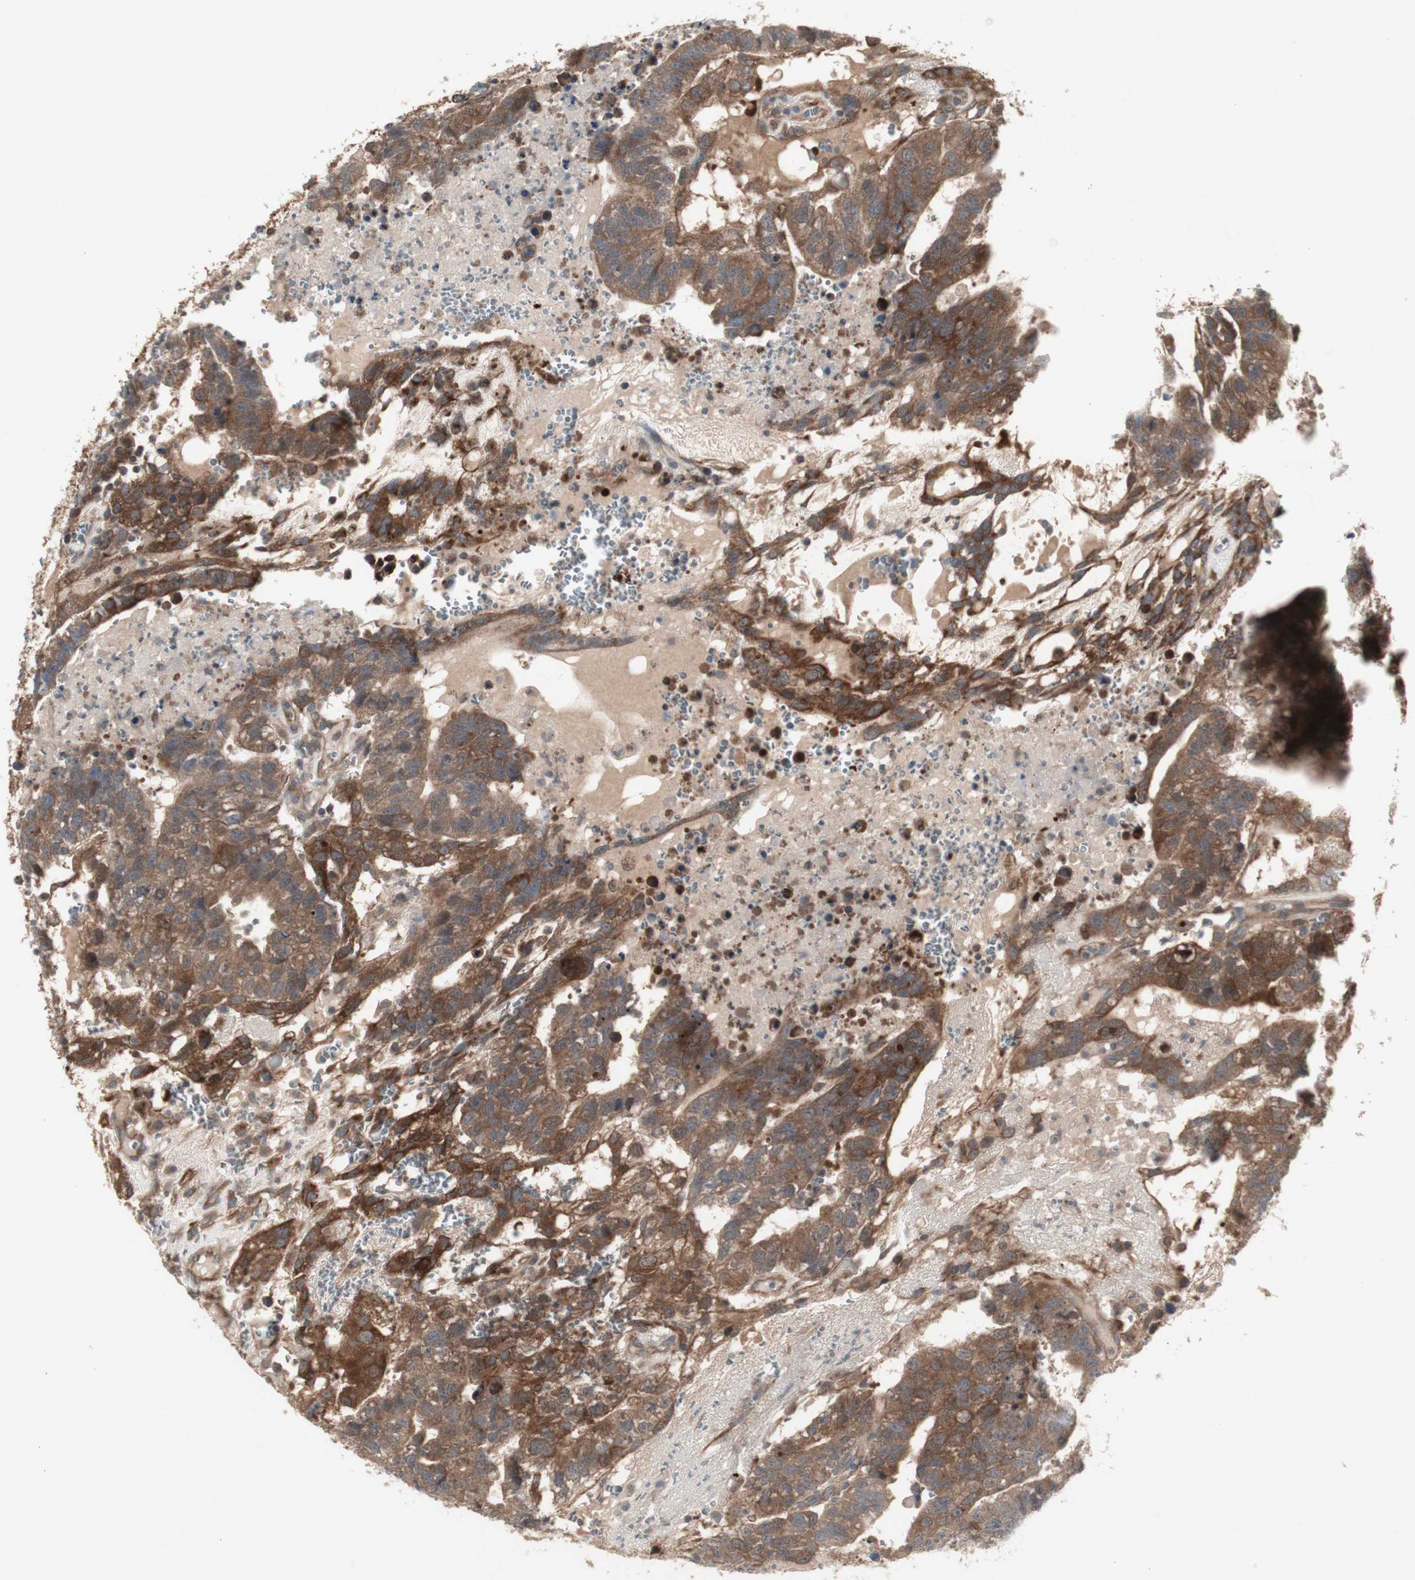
{"staining": {"intensity": "moderate", "quantity": ">75%", "location": "cytoplasmic/membranous"}, "tissue": "testis cancer", "cell_type": "Tumor cells", "image_type": "cancer", "snomed": [{"axis": "morphology", "description": "Seminoma, NOS"}, {"axis": "morphology", "description": "Carcinoma, Embryonal, NOS"}, {"axis": "topography", "description": "Testis"}], "caption": "Moderate cytoplasmic/membranous staining is present in approximately >75% of tumor cells in testis cancer.", "gene": "CHURC1-FNTB", "patient": {"sex": "male", "age": 52}}